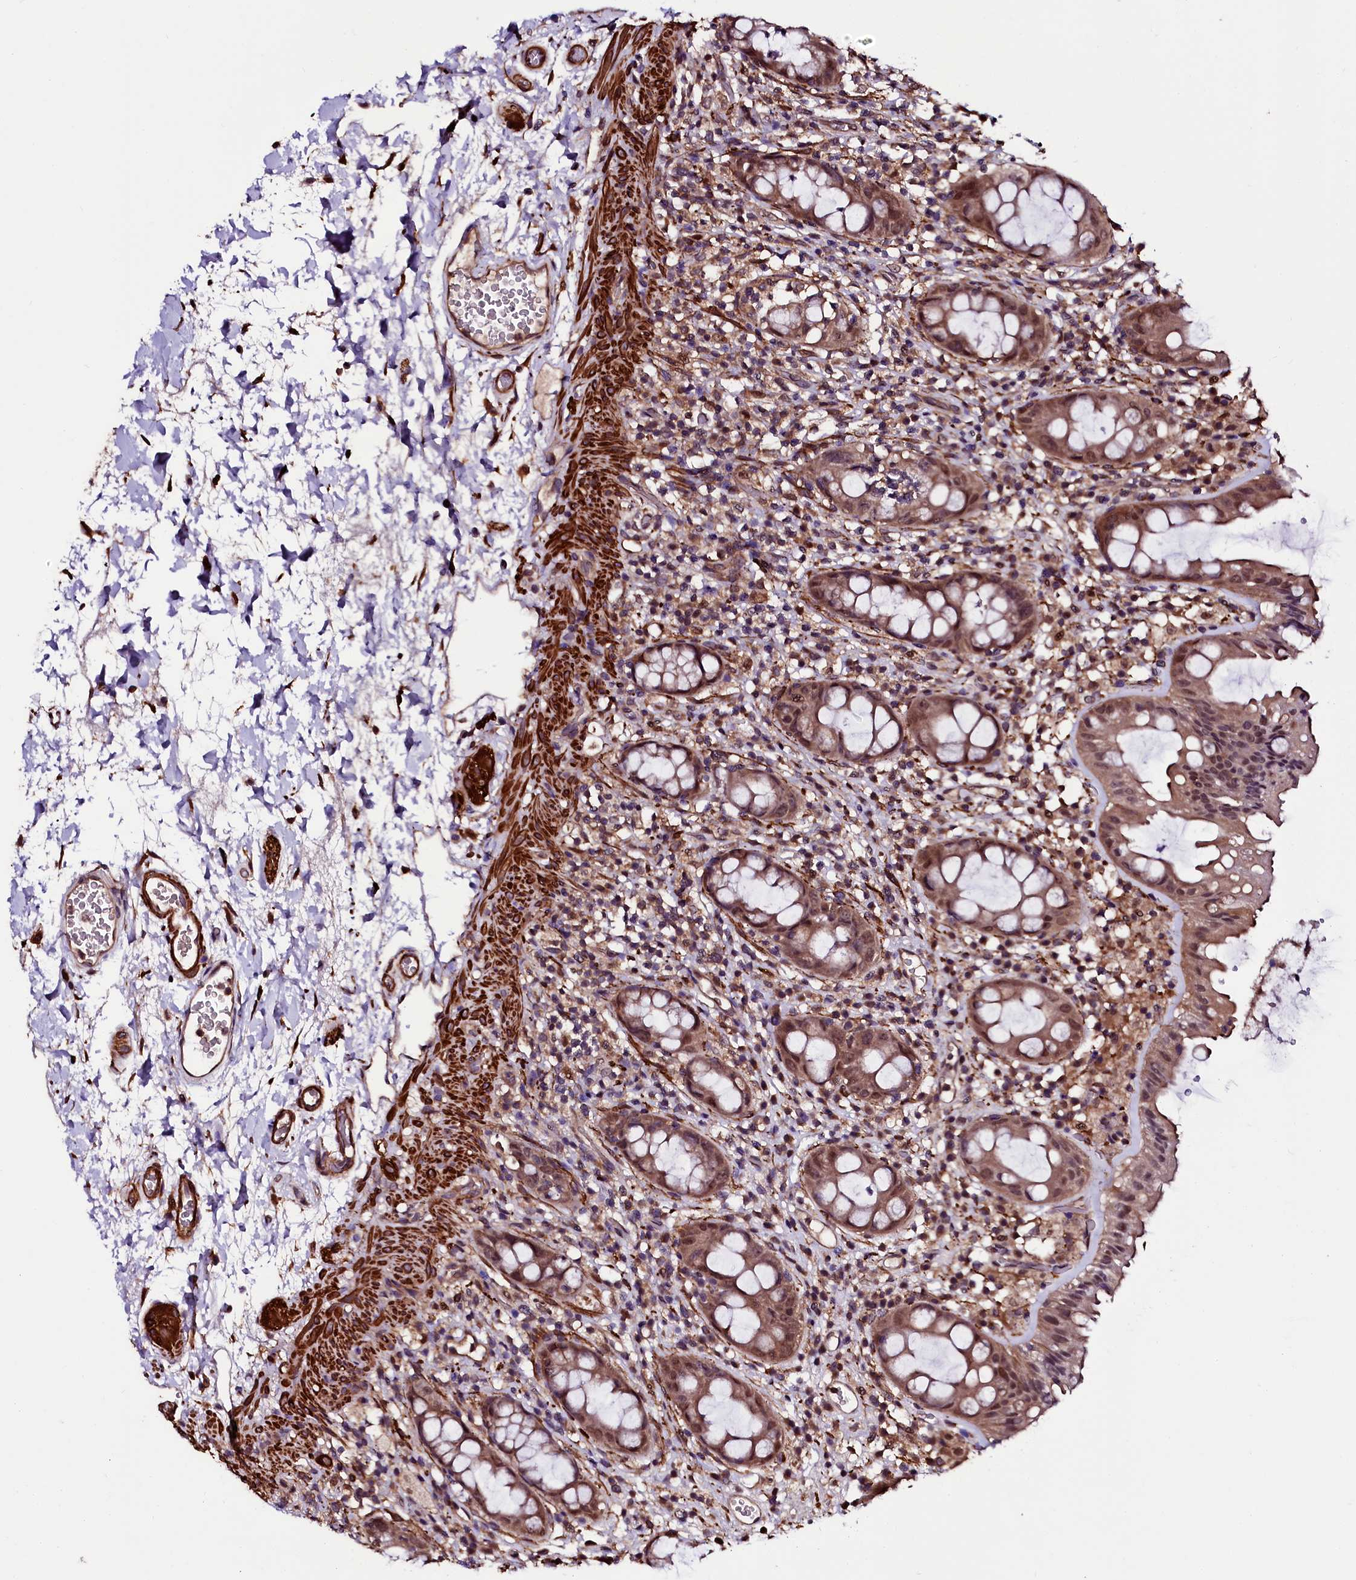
{"staining": {"intensity": "moderate", "quantity": ">75%", "location": "cytoplasmic/membranous,nuclear"}, "tissue": "rectum", "cell_type": "Glandular cells", "image_type": "normal", "snomed": [{"axis": "morphology", "description": "Normal tissue, NOS"}, {"axis": "topography", "description": "Rectum"}], "caption": "Protein analysis of normal rectum exhibits moderate cytoplasmic/membranous,nuclear staining in about >75% of glandular cells.", "gene": "N4BP1", "patient": {"sex": "female", "age": 57}}